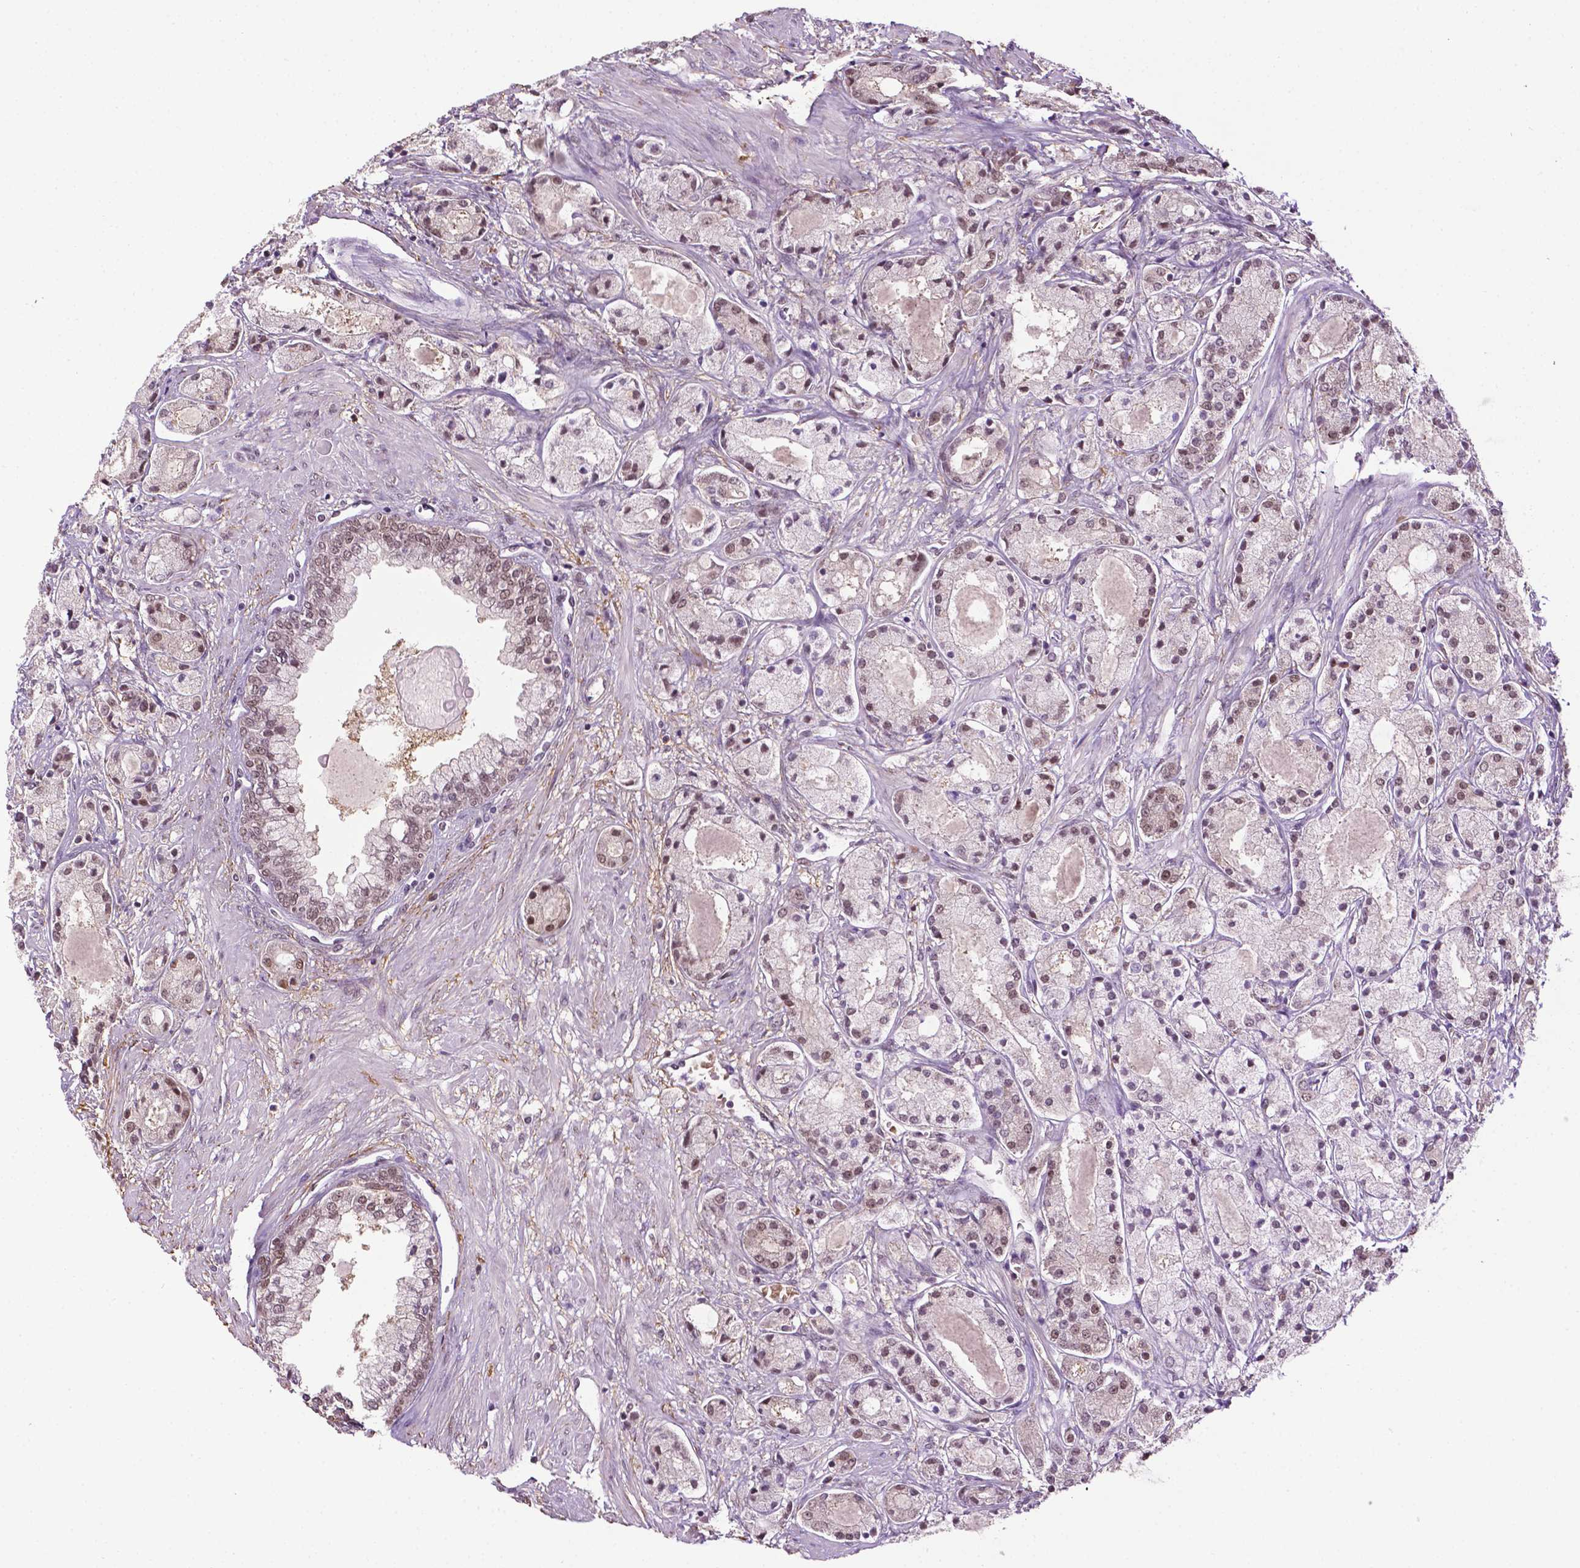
{"staining": {"intensity": "weak", "quantity": "25%-75%", "location": "nuclear"}, "tissue": "prostate cancer", "cell_type": "Tumor cells", "image_type": "cancer", "snomed": [{"axis": "morphology", "description": "Adenocarcinoma, High grade"}, {"axis": "topography", "description": "Prostate"}], "caption": "Prostate cancer (adenocarcinoma (high-grade)) tissue exhibits weak nuclear positivity in approximately 25%-75% of tumor cells, visualized by immunohistochemistry.", "gene": "UBQLN4", "patient": {"sex": "male", "age": 67}}